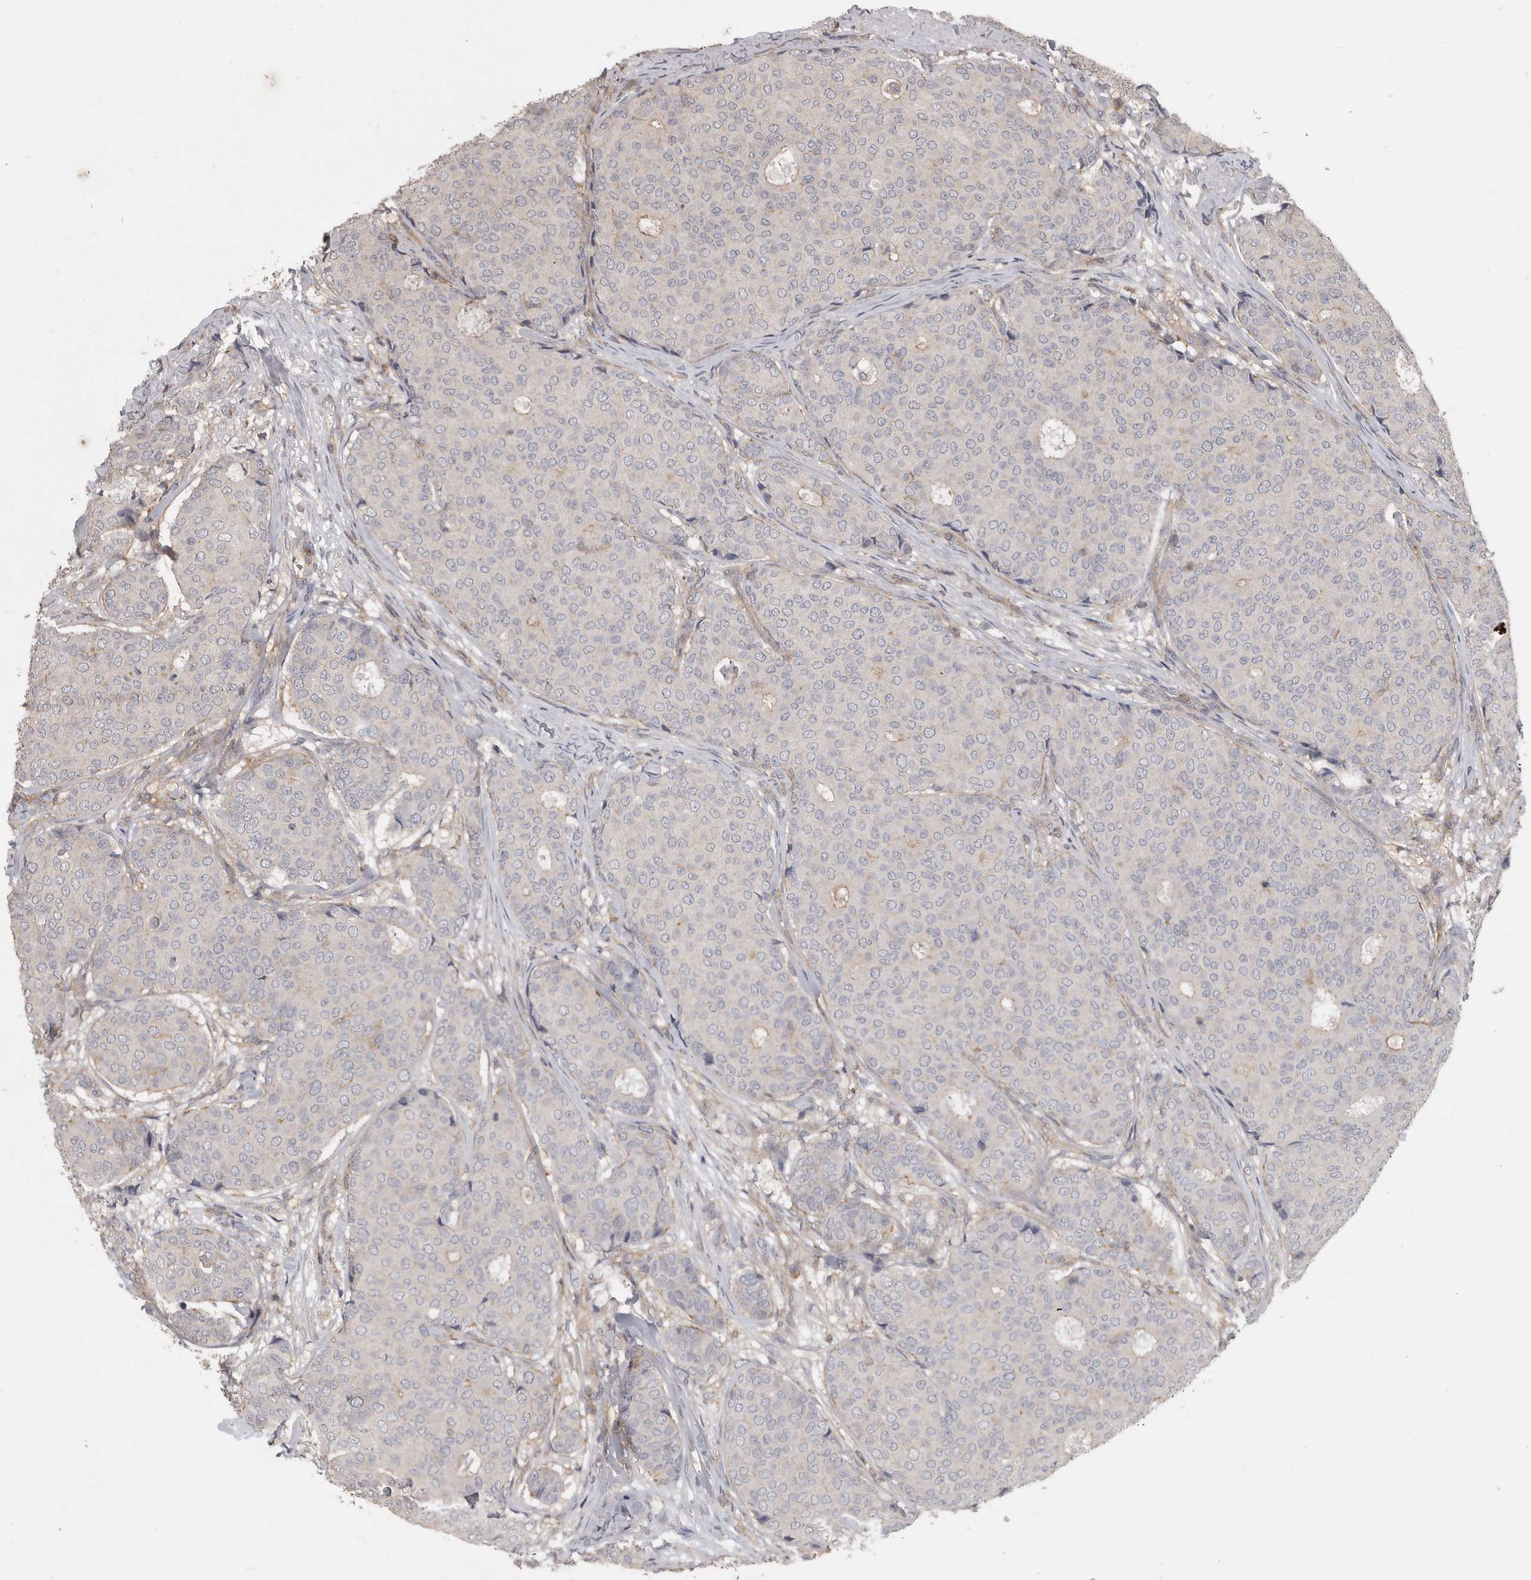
{"staining": {"intensity": "negative", "quantity": "none", "location": "none"}, "tissue": "breast cancer", "cell_type": "Tumor cells", "image_type": "cancer", "snomed": [{"axis": "morphology", "description": "Duct carcinoma"}, {"axis": "topography", "description": "Breast"}], "caption": "This is a image of IHC staining of breast infiltrating ductal carcinoma, which shows no expression in tumor cells.", "gene": "SPATA48", "patient": {"sex": "female", "age": 75}}